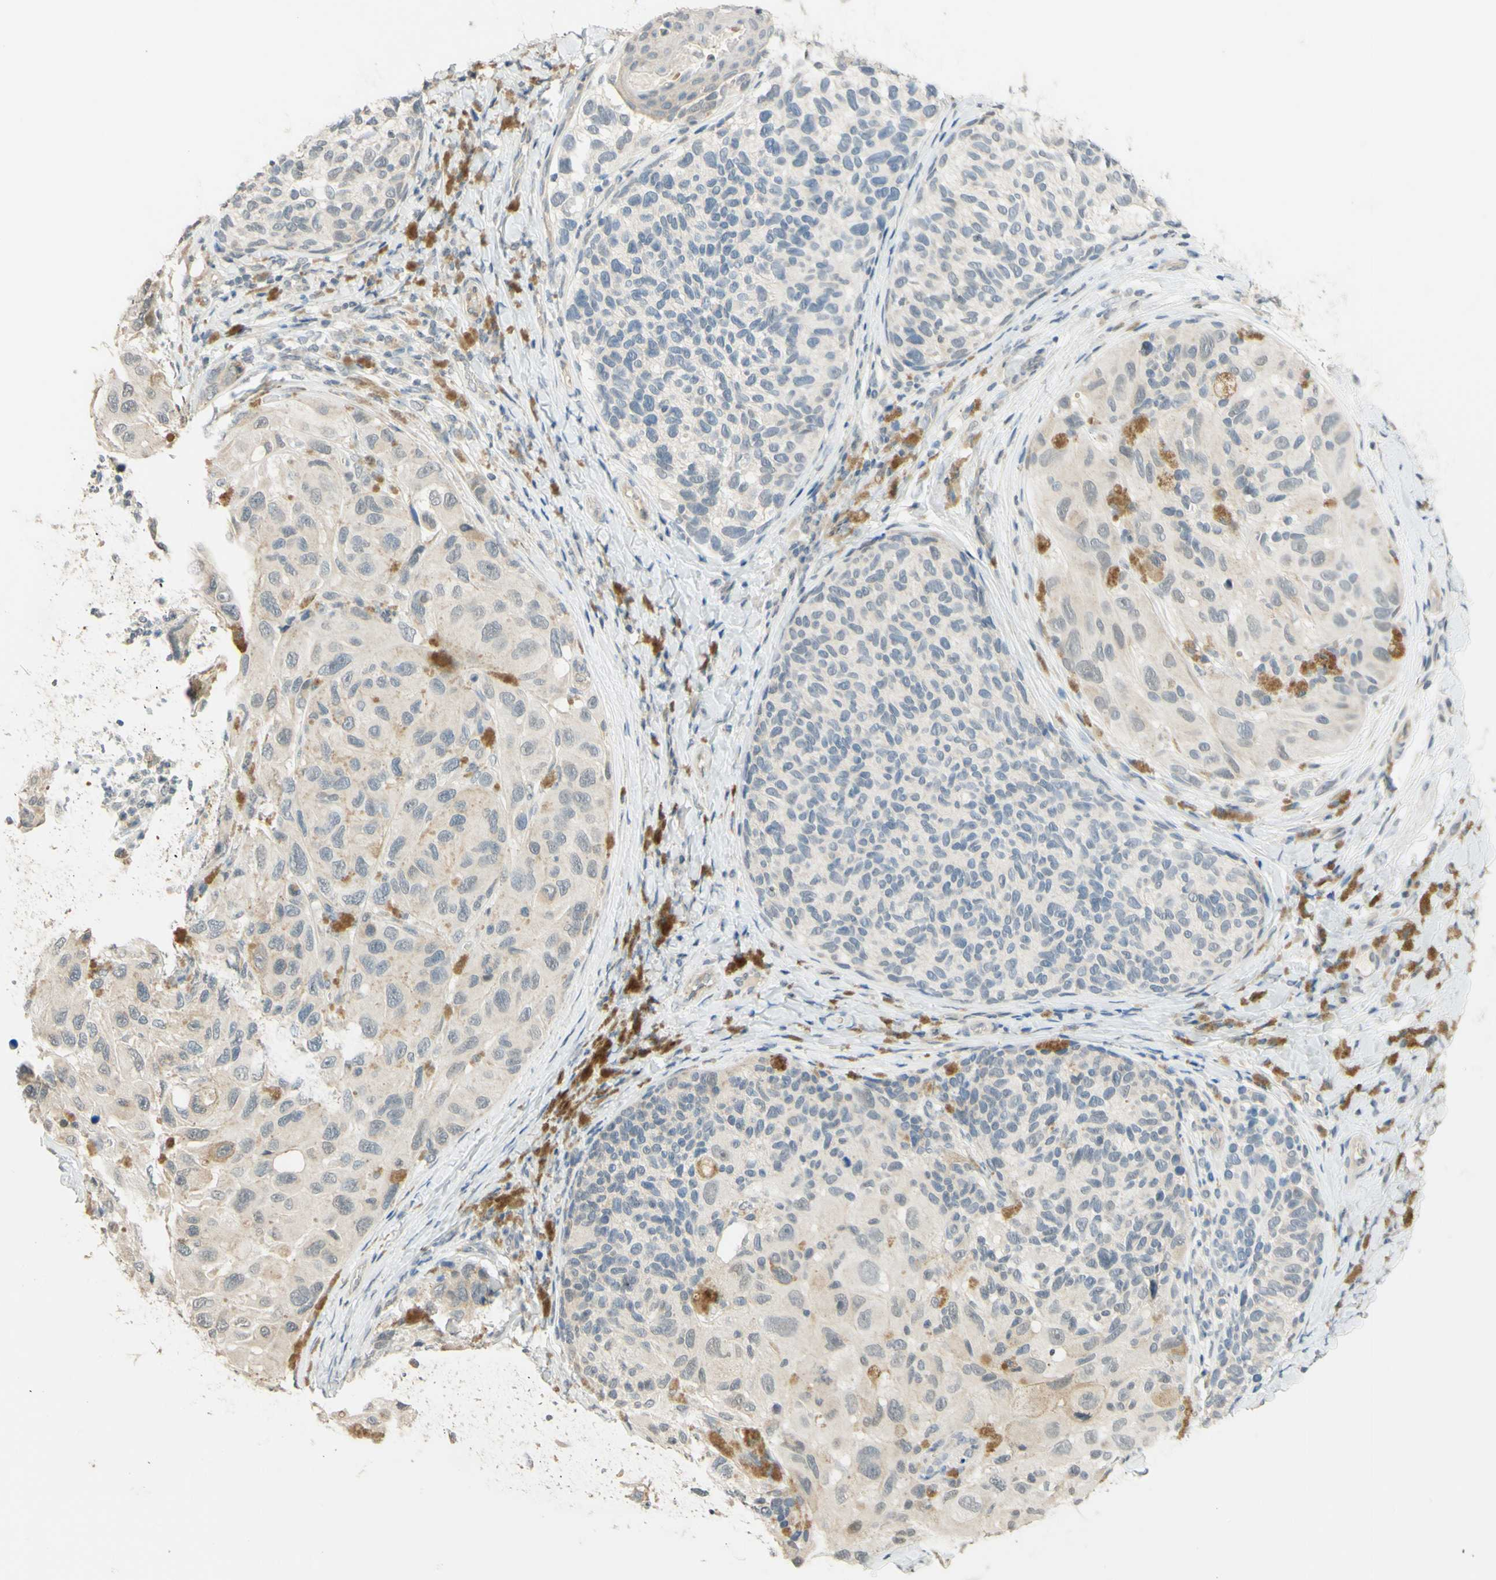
{"staining": {"intensity": "weak", "quantity": "25%-75%", "location": "cytoplasmic/membranous"}, "tissue": "melanoma", "cell_type": "Tumor cells", "image_type": "cancer", "snomed": [{"axis": "morphology", "description": "Malignant melanoma, NOS"}, {"axis": "topography", "description": "Skin"}], "caption": "Protein staining of melanoma tissue shows weak cytoplasmic/membranous positivity in approximately 25%-75% of tumor cells.", "gene": "MAG", "patient": {"sex": "female", "age": 73}}